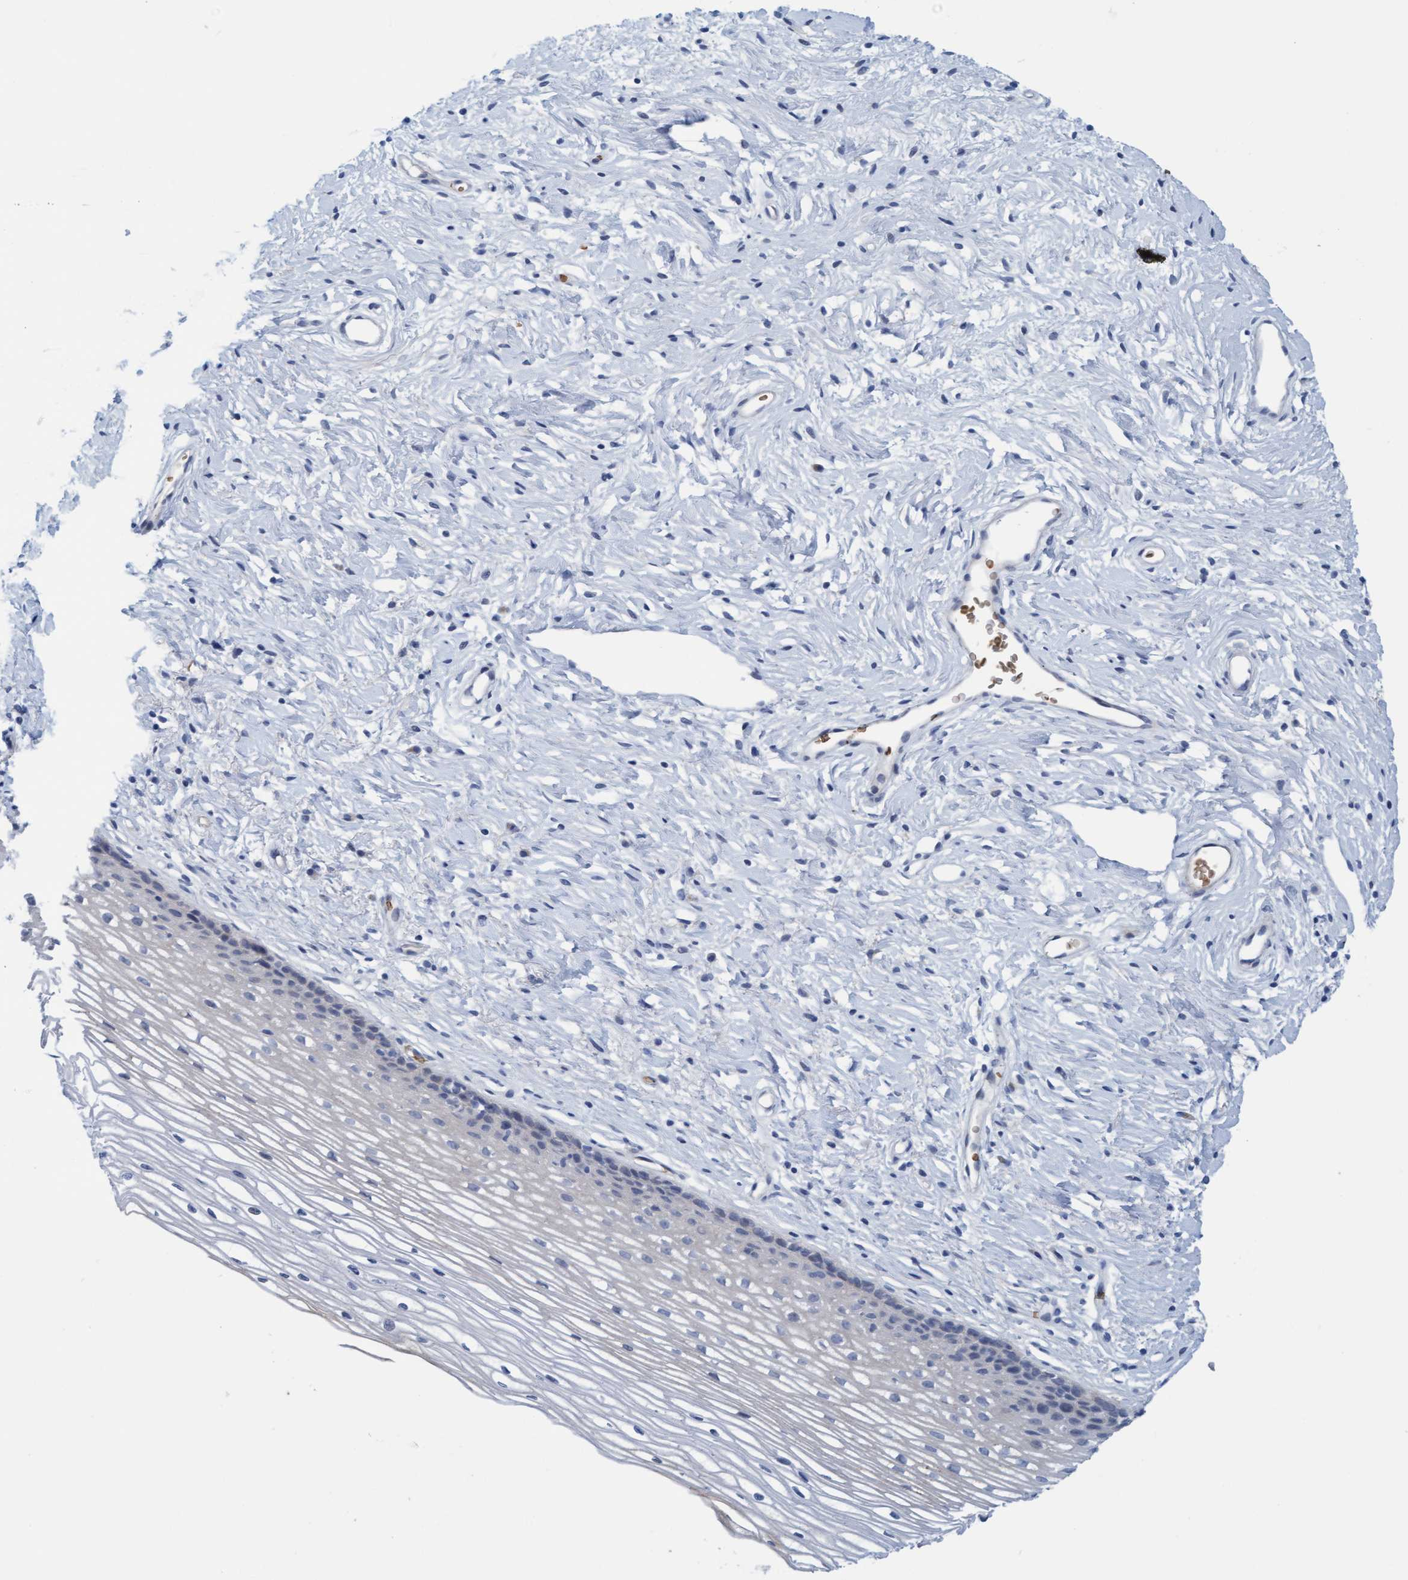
{"staining": {"intensity": "negative", "quantity": "none", "location": "none"}, "tissue": "cervix", "cell_type": "Glandular cells", "image_type": "normal", "snomed": [{"axis": "morphology", "description": "Normal tissue, NOS"}, {"axis": "topography", "description": "Cervix"}], "caption": "Immunohistochemistry of unremarkable human cervix shows no positivity in glandular cells.", "gene": "P2RX5", "patient": {"sex": "female", "age": 77}}